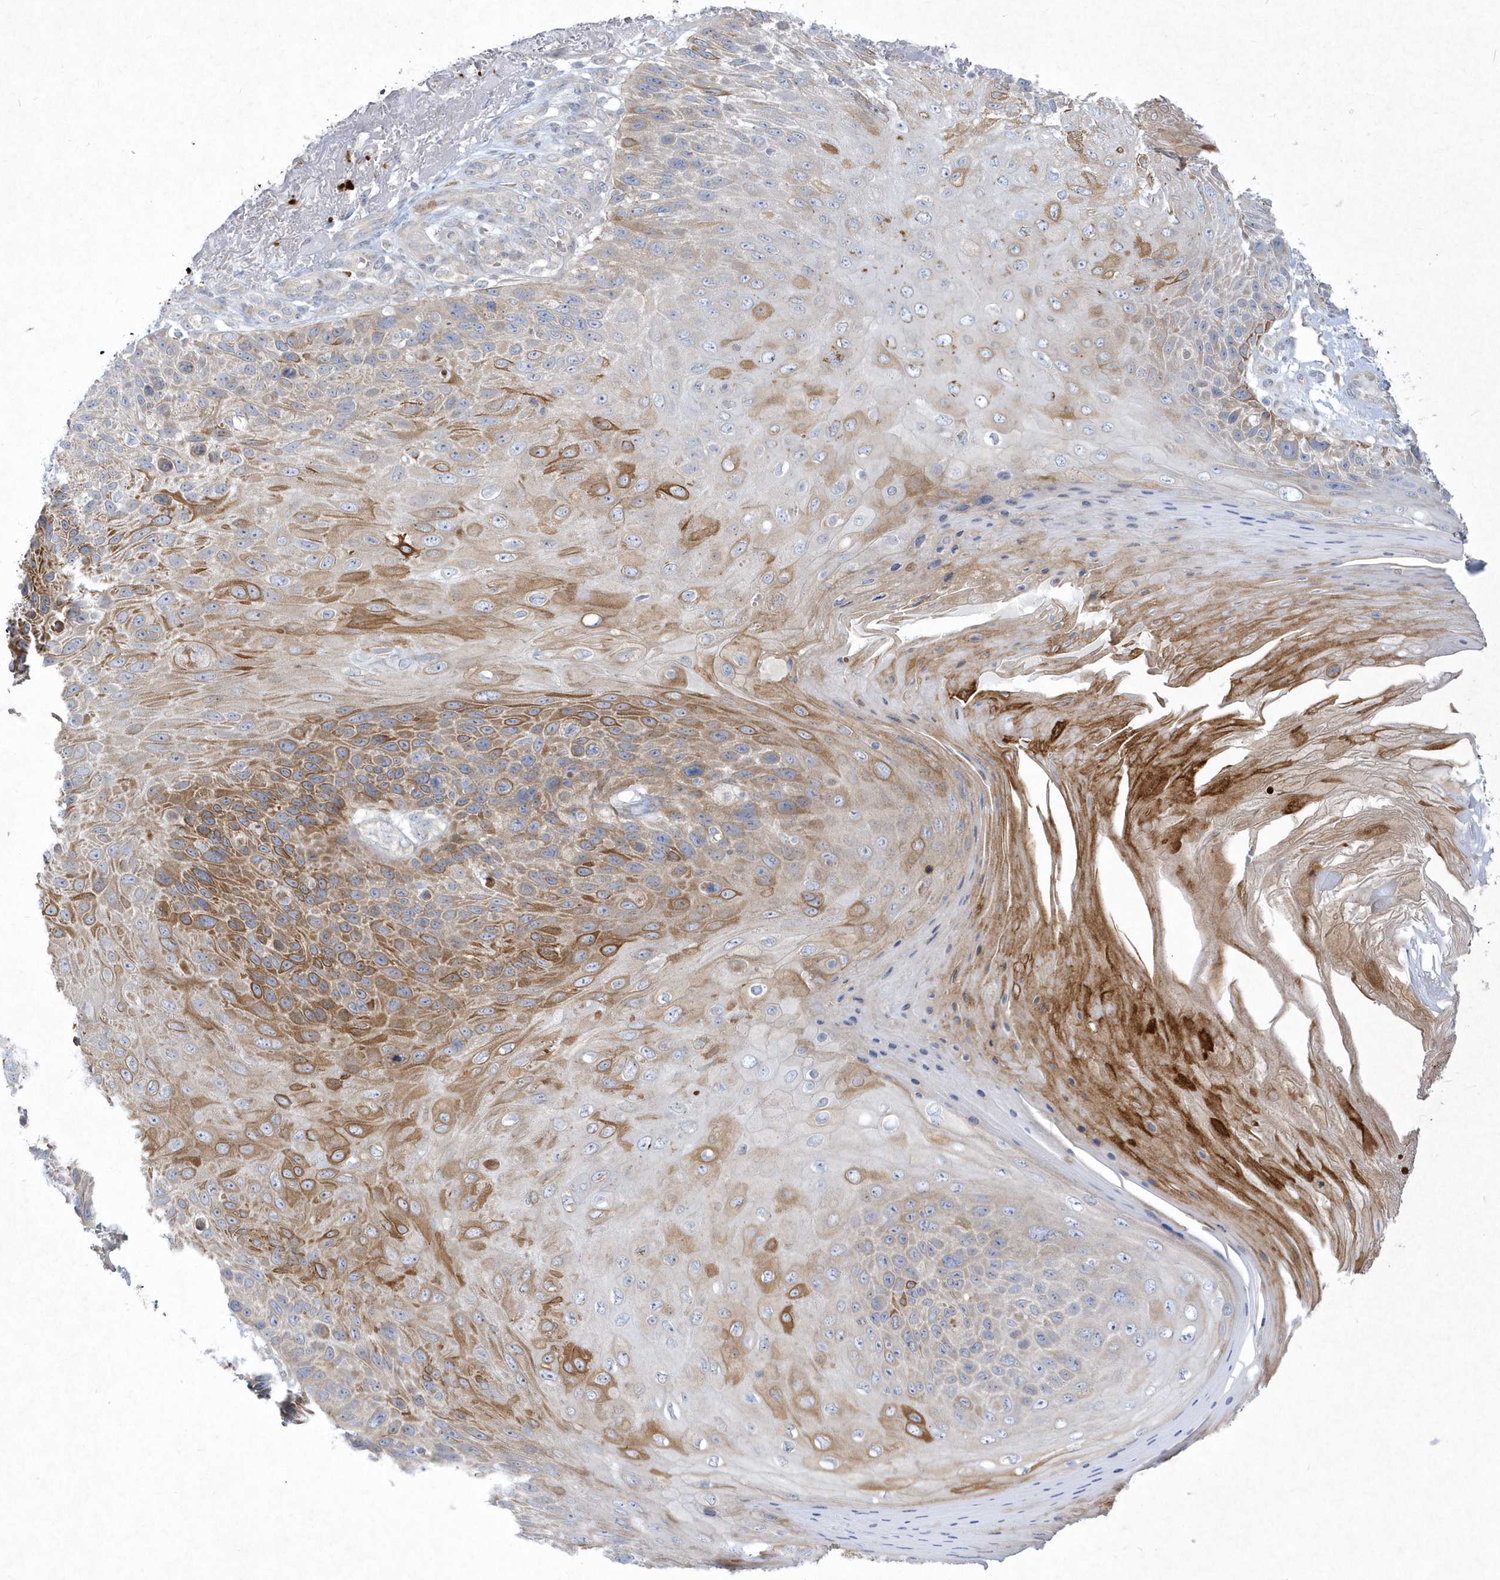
{"staining": {"intensity": "moderate", "quantity": "<25%", "location": "cytoplasmic/membranous"}, "tissue": "skin cancer", "cell_type": "Tumor cells", "image_type": "cancer", "snomed": [{"axis": "morphology", "description": "Squamous cell carcinoma, NOS"}, {"axis": "topography", "description": "Skin"}], "caption": "A high-resolution photomicrograph shows immunohistochemistry staining of squamous cell carcinoma (skin), which displays moderate cytoplasmic/membranous expression in about <25% of tumor cells.", "gene": "LARS1", "patient": {"sex": "female", "age": 88}}